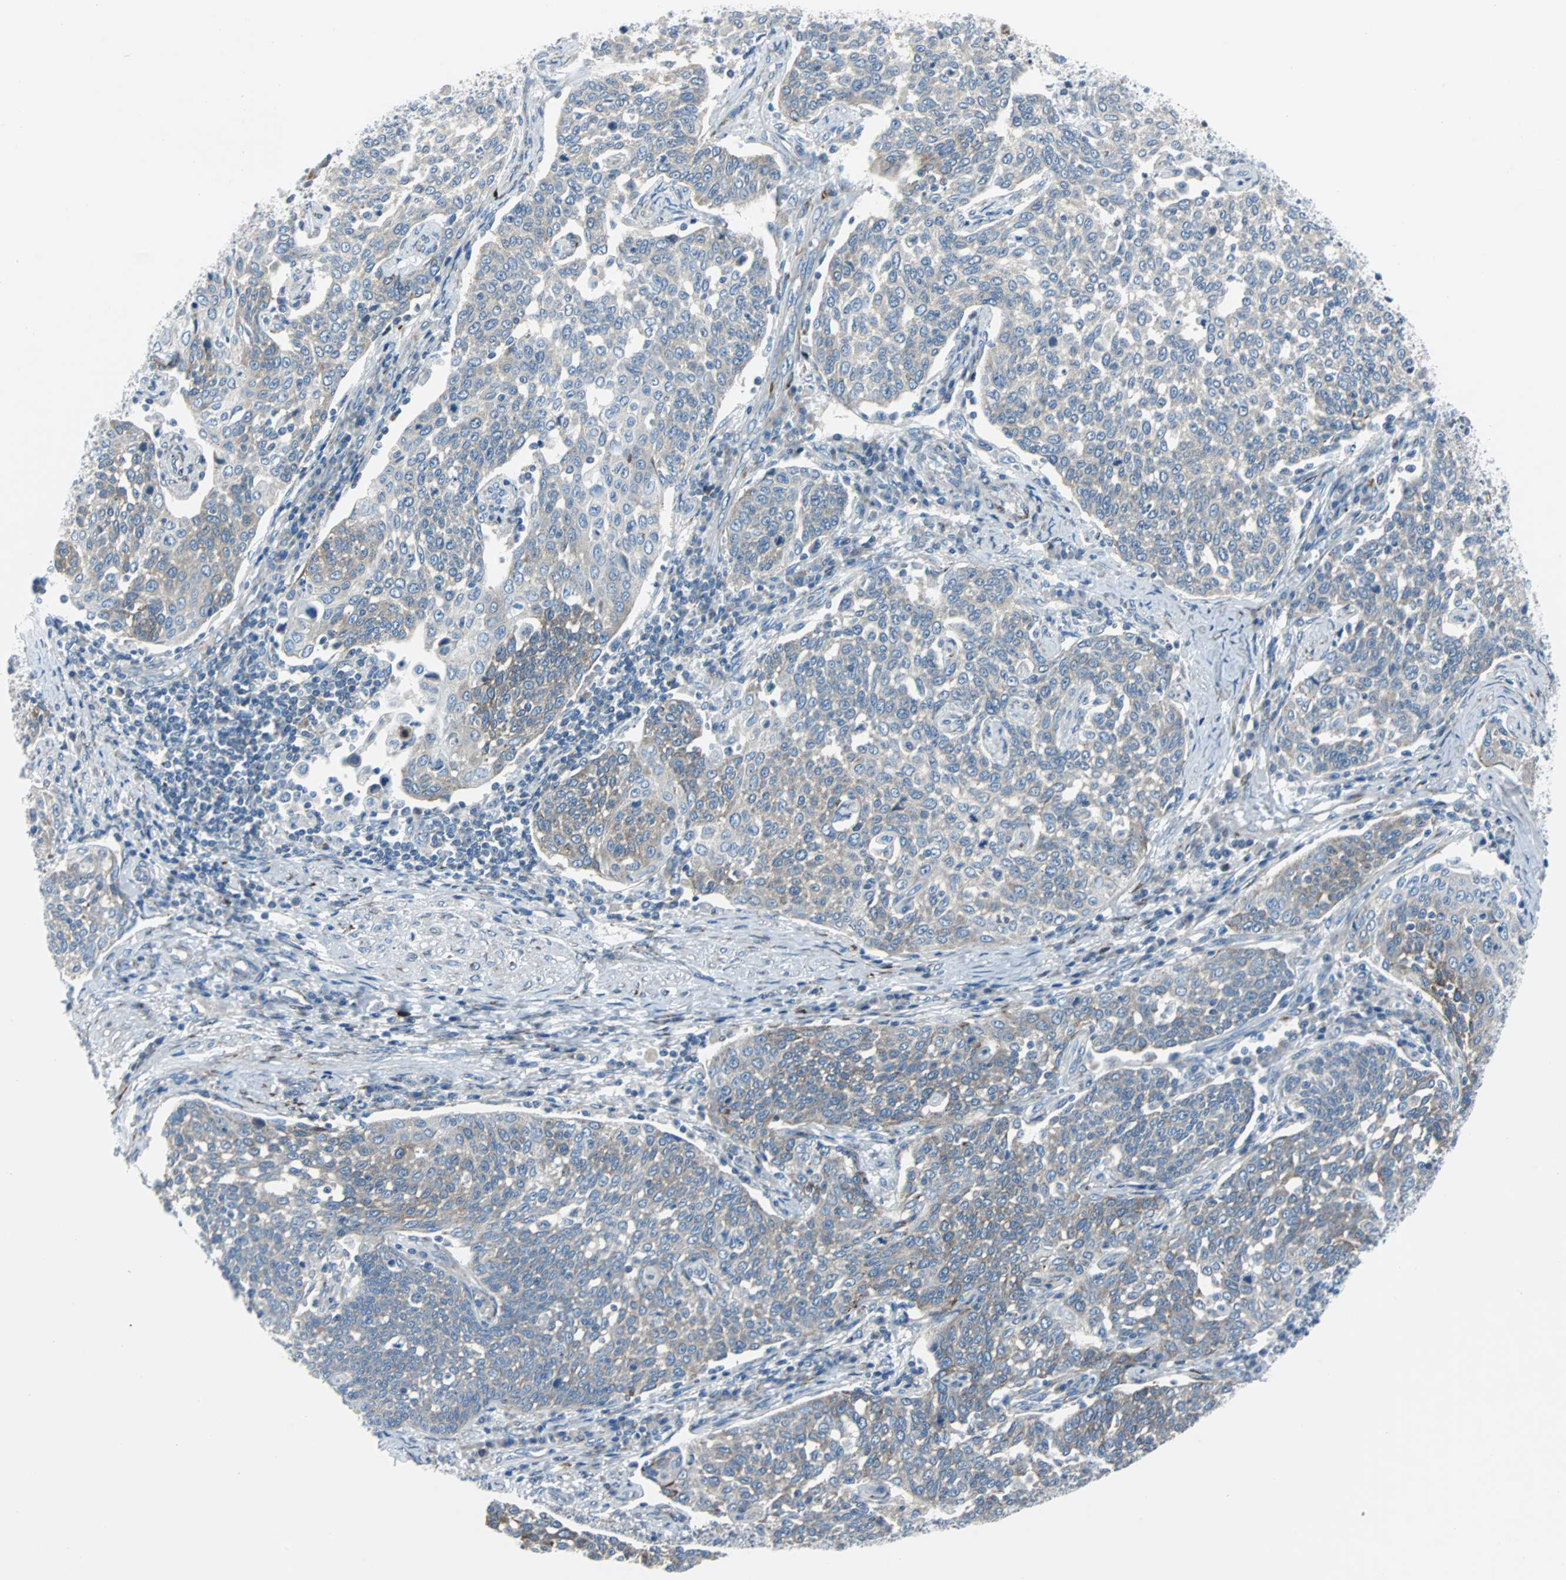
{"staining": {"intensity": "moderate", "quantity": ">75%", "location": "cytoplasmic/membranous"}, "tissue": "cervical cancer", "cell_type": "Tumor cells", "image_type": "cancer", "snomed": [{"axis": "morphology", "description": "Squamous cell carcinoma, NOS"}, {"axis": "topography", "description": "Cervix"}], "caption": "Brown immunohistochemical staining in human cervical squamous cell carcinoma reveals moderate cytoplasmic/membranous staining in approximately >75% of tumor cells. The protein is stained brown, and the nuclei are stained in blue (DAB (3,3'-diaminobenzidine) IHC with brightfield microscopy, high magnification).", "gene": "BBC3", "patient": {"sex": "female", "age": 34}}